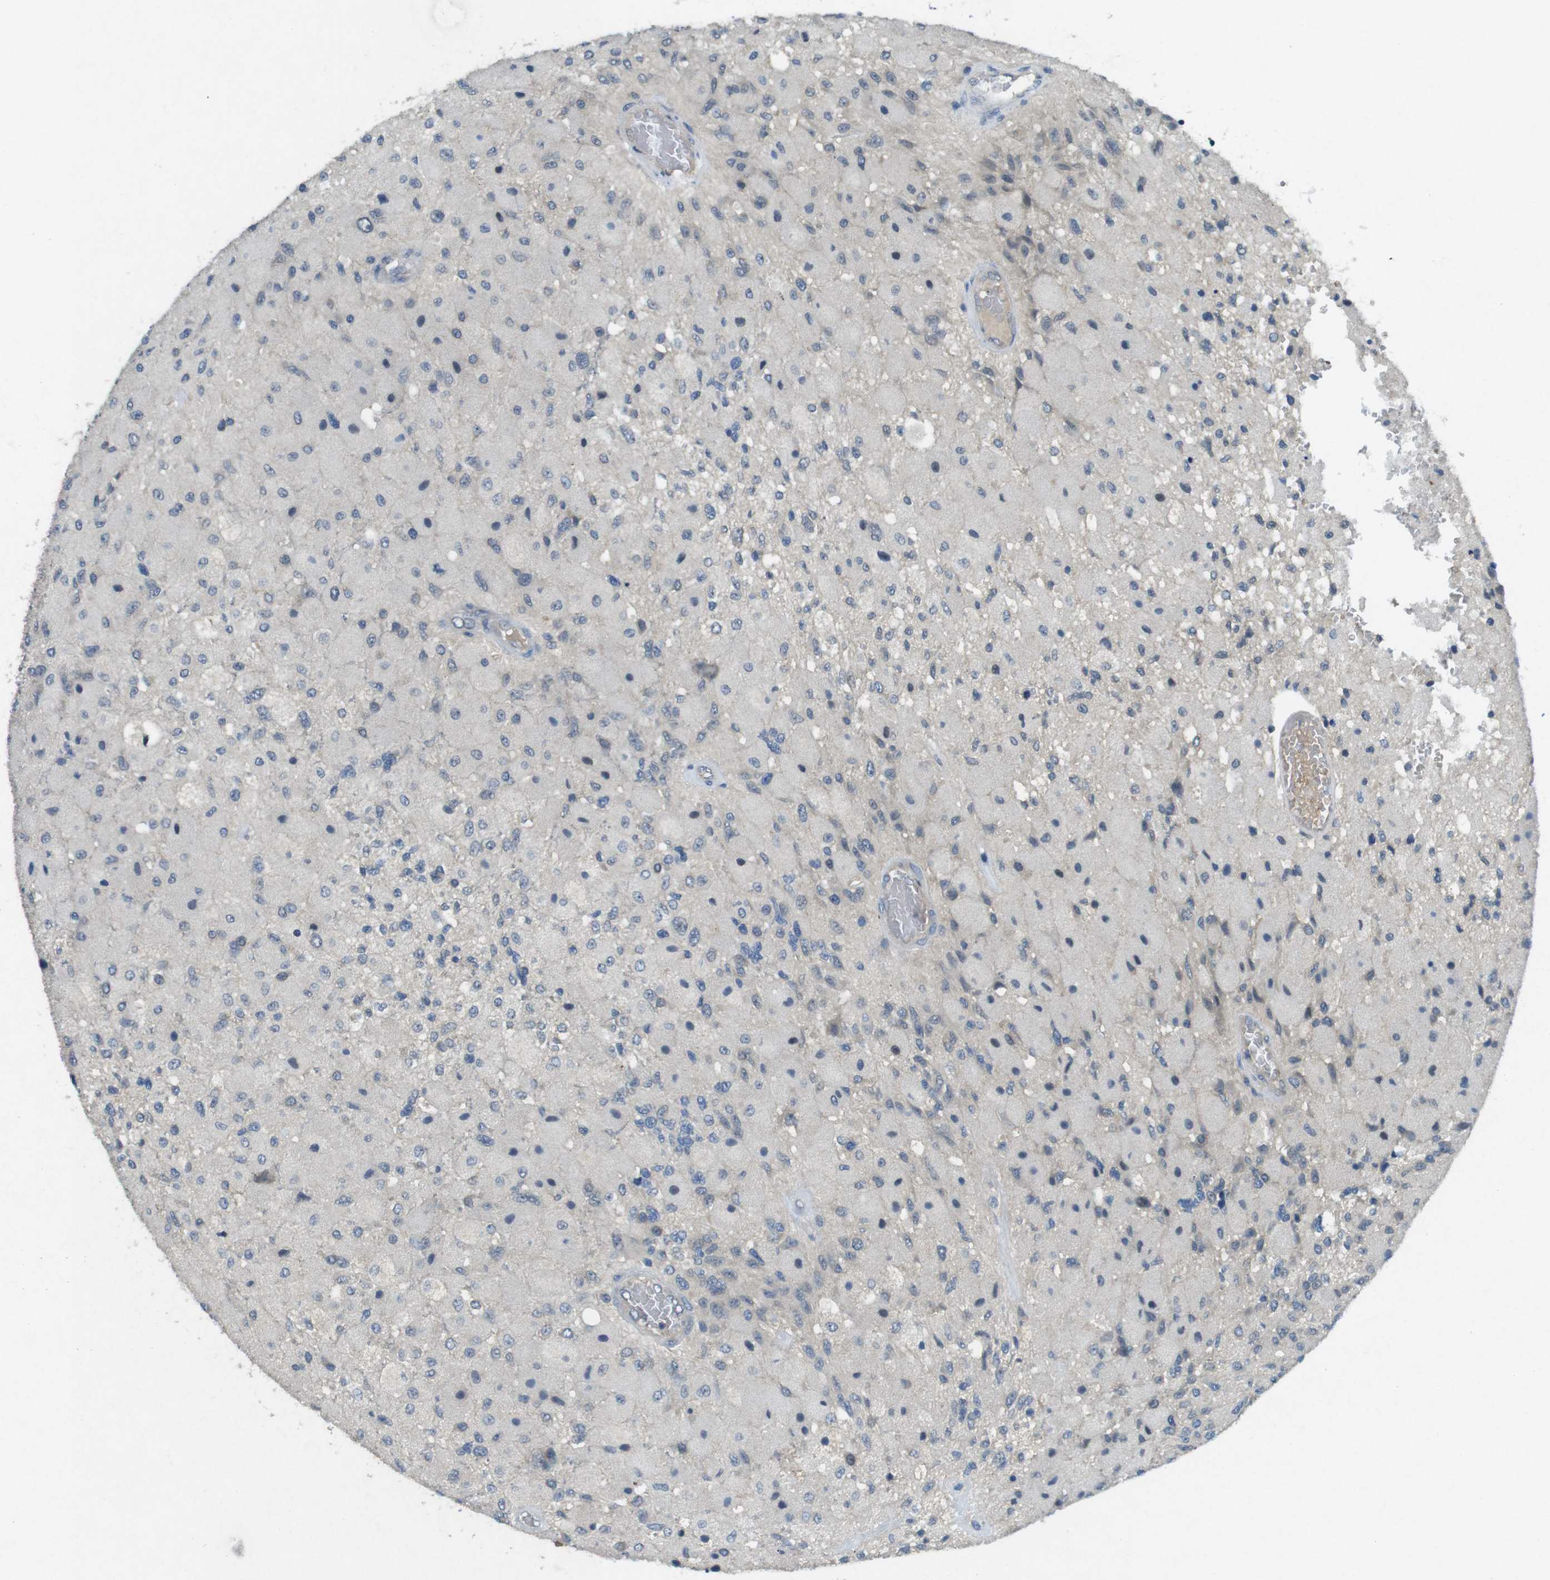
{"staining": {"intensity": "negative", "quantity": "none", "location": "none"}, "tissue": "glioma", "cell_type": "Tumor cells", "image_type": "cancer", "snomed": [{"axis": "morphology", "description": "Normal tissue, NOS"}, {"axis": "morphology", "description": "Glioma, malignant, High grade"}, {"axis": "topography", "description": "Cerebral cortex"}], "caption": "Immunohistochemistry (IHC) photomicrograph of human high-grade glioma (malignant) stained for a protein (brown), which shows no expression in tumor cells.", "gene": "SUGT1", "patient": {"sex": "male", "age": 77}}